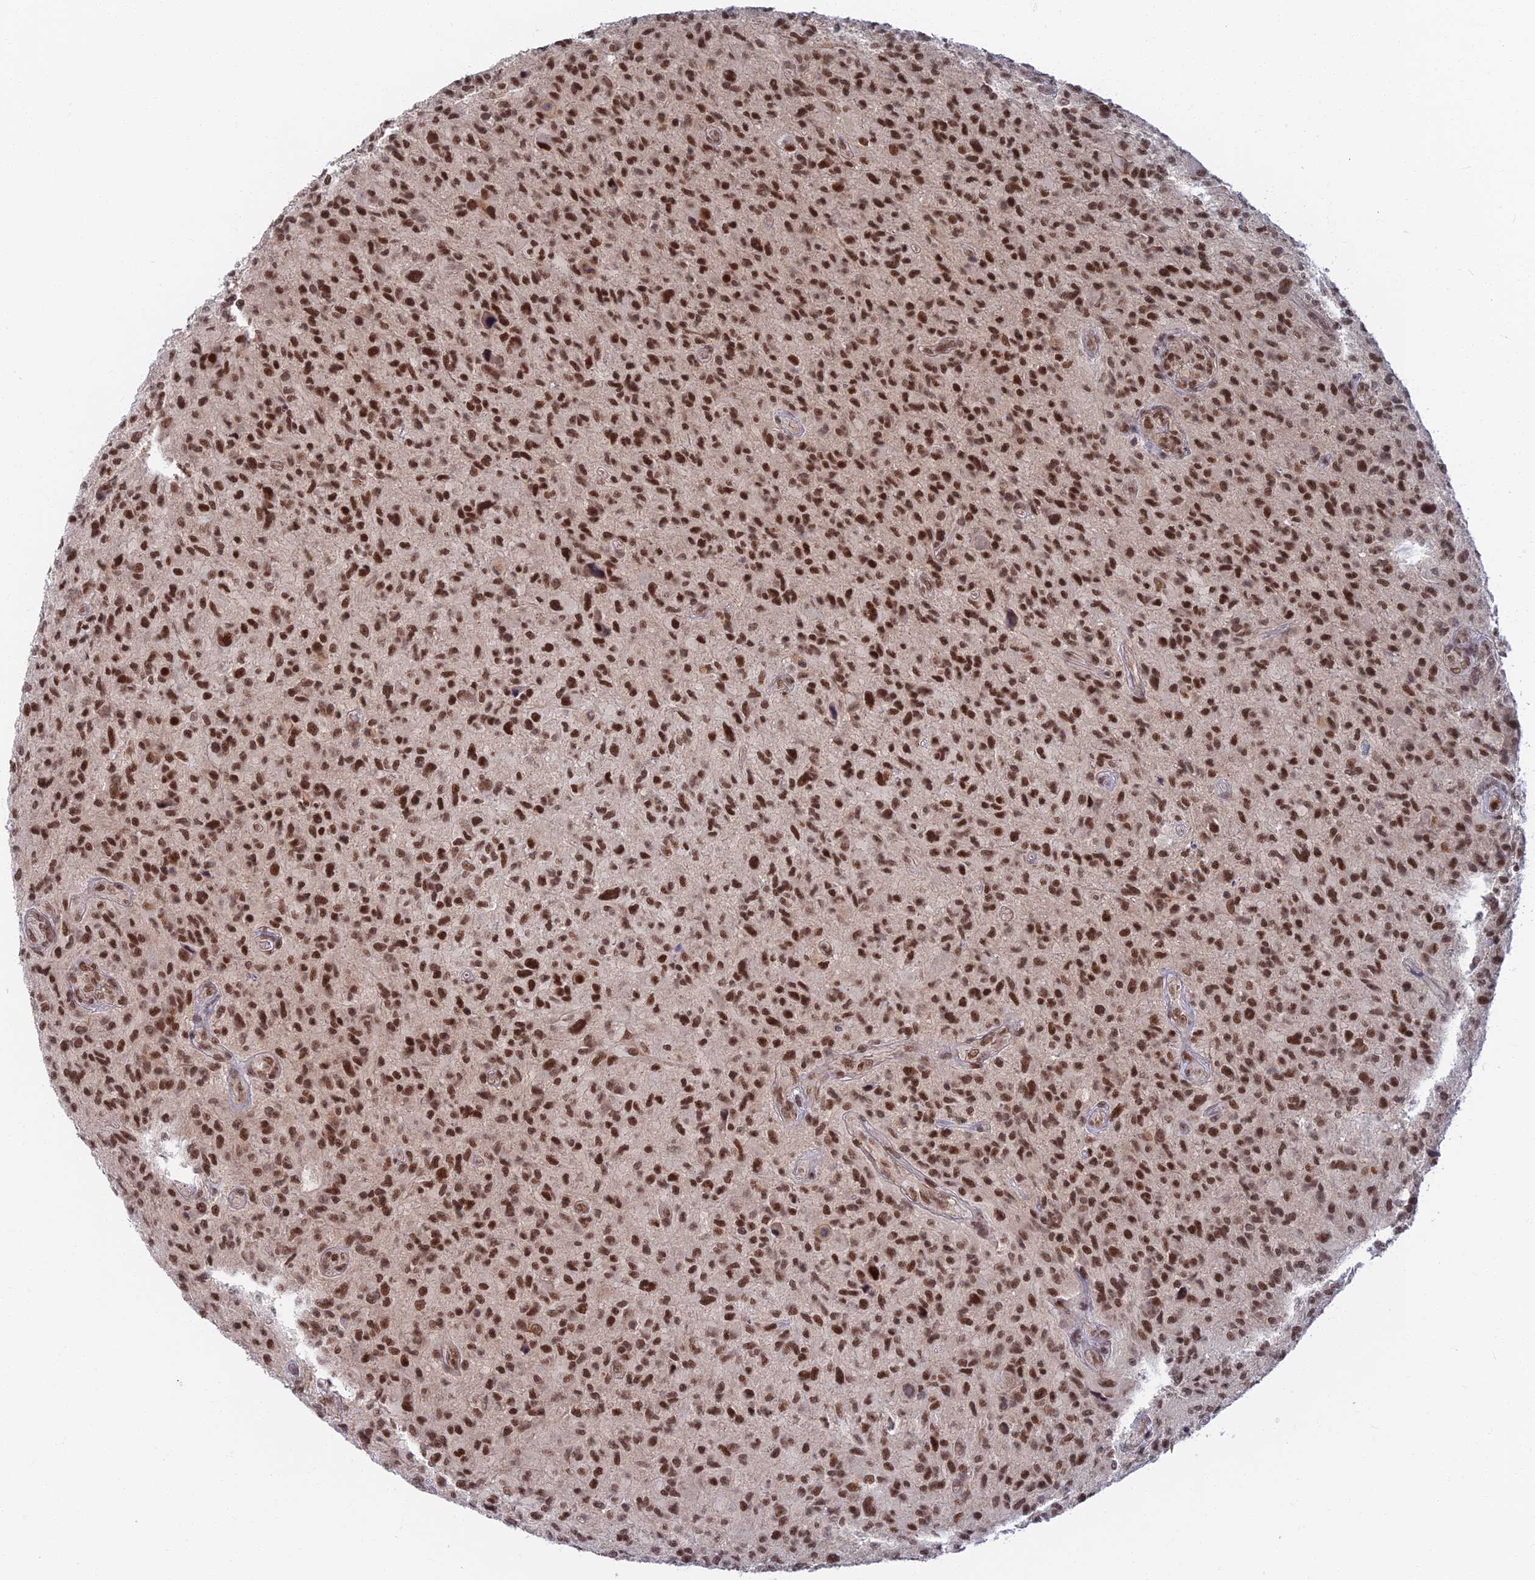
{"staining": {"intensity": "strong", "quantity": ">75%", "location": "nuclear"}, "tissue": "glioma", "cell_type": "Tumor cells", "image_type": "cancer", "snomed": [{"axis": "morphology", "description": "Glioma, malignant, High grade"}, {"axis": "topography", "description": "Brain"}], "caption": "The immunohistochemical stain shows strong nuclear staining in tumor cells of glioma tissue.", "gene": "TCEA2", "patient": {"sex": "male", "age": 47}}